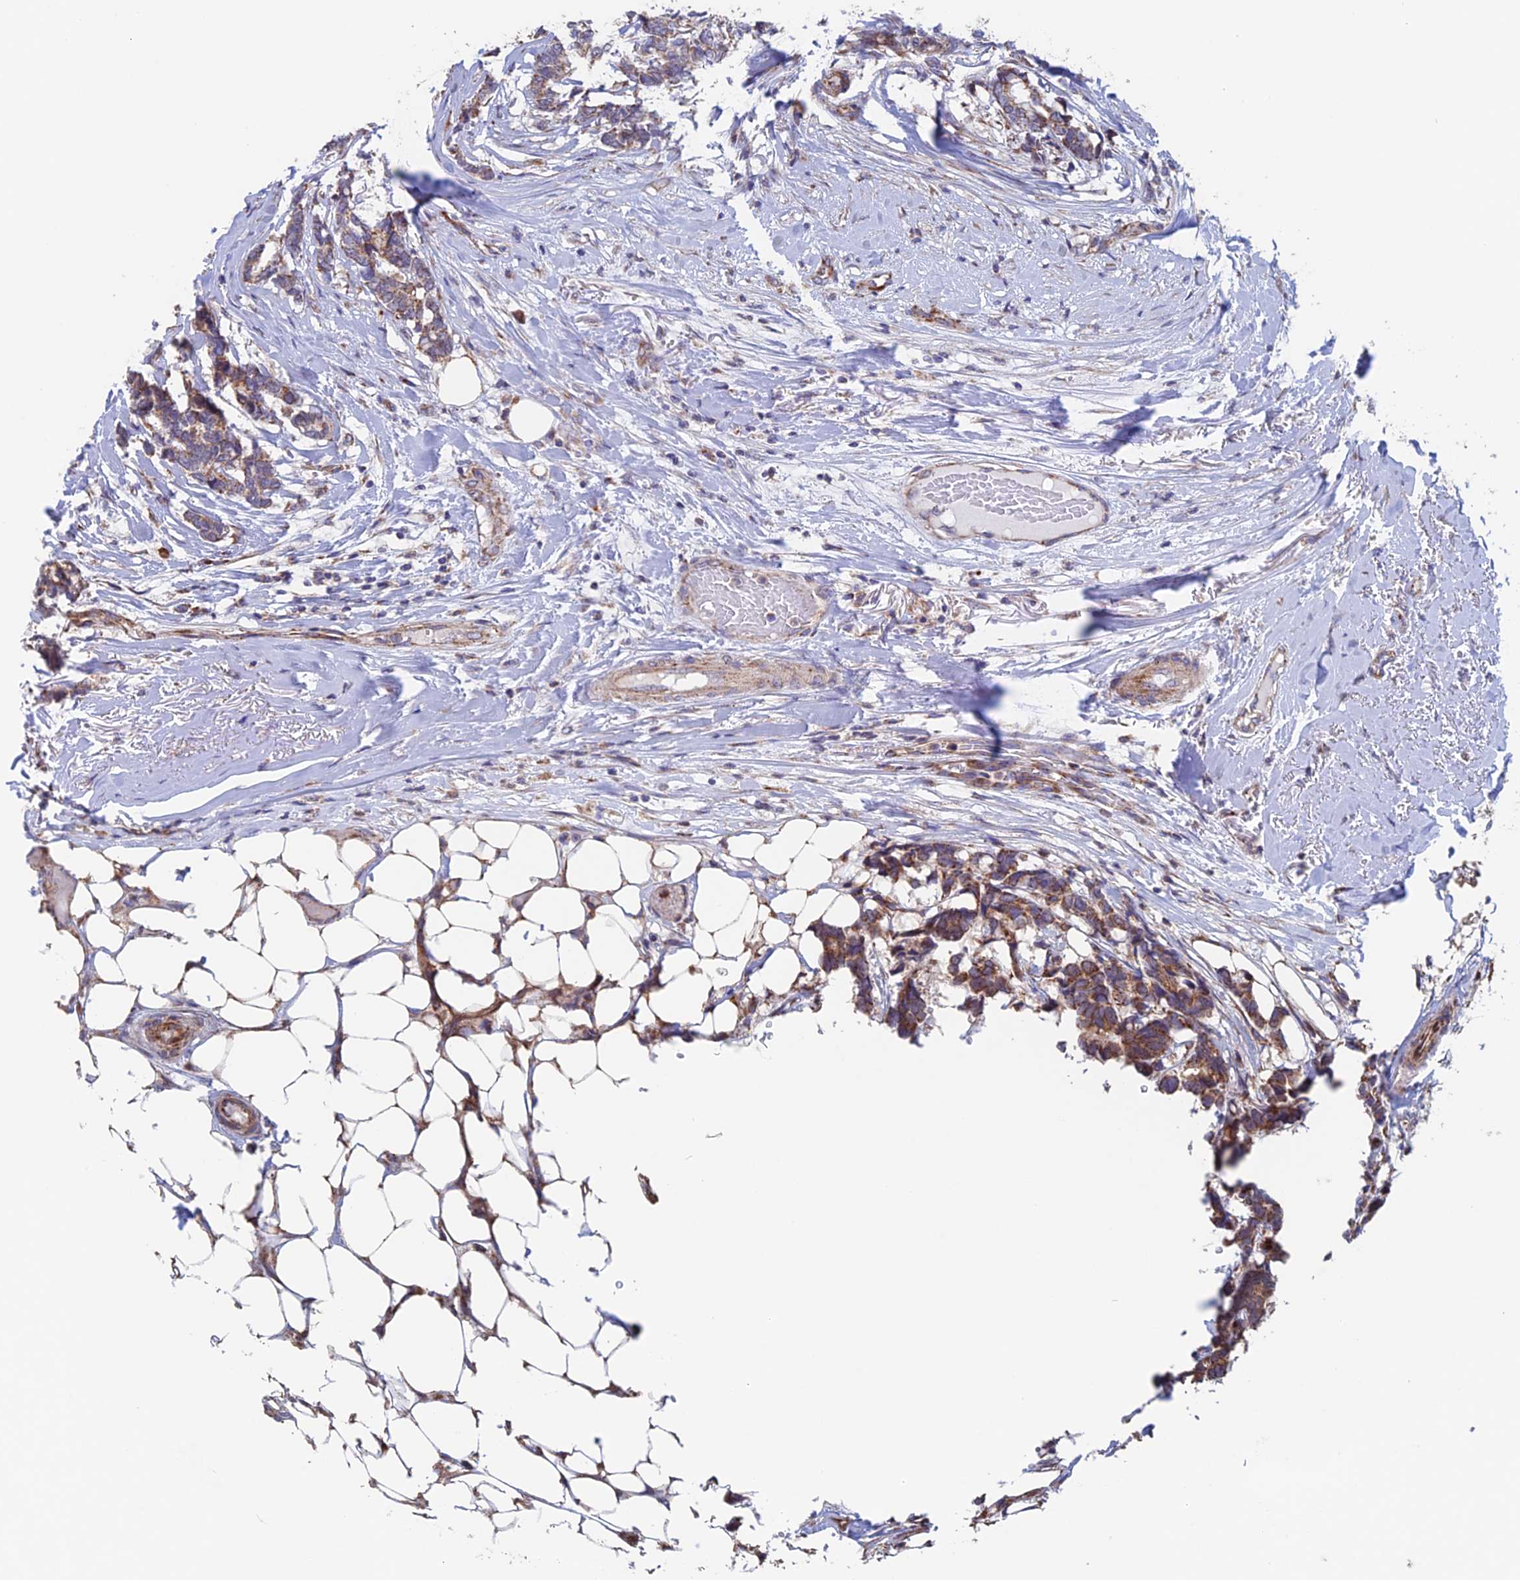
{"staining": {"intensity": "moderate", "quantity": "25%-75%", "location": "cytoplasmic/membranous"}, "tissue": "breast cancer", "cell_type": "Tumor cells", "image_type": "cancer", "snomed": [{"axis": "morphology", "description": "Duct carcinoma"}, {"axis": "topography", "description": "Breast"}], "caption": "Moderate cytoplasmic/membranous staining is present in approximately 25%-75% of tumor cells in intraductal carcinoma (breast). The protein is stained brown, and the nuclei are stained in blue (DAB (3,3'-diaminobenzidine) IHC with brightfield microscopy, high magnification).", "gene": "MRPL1", "patient": {"sex": "female", "age": 87}}